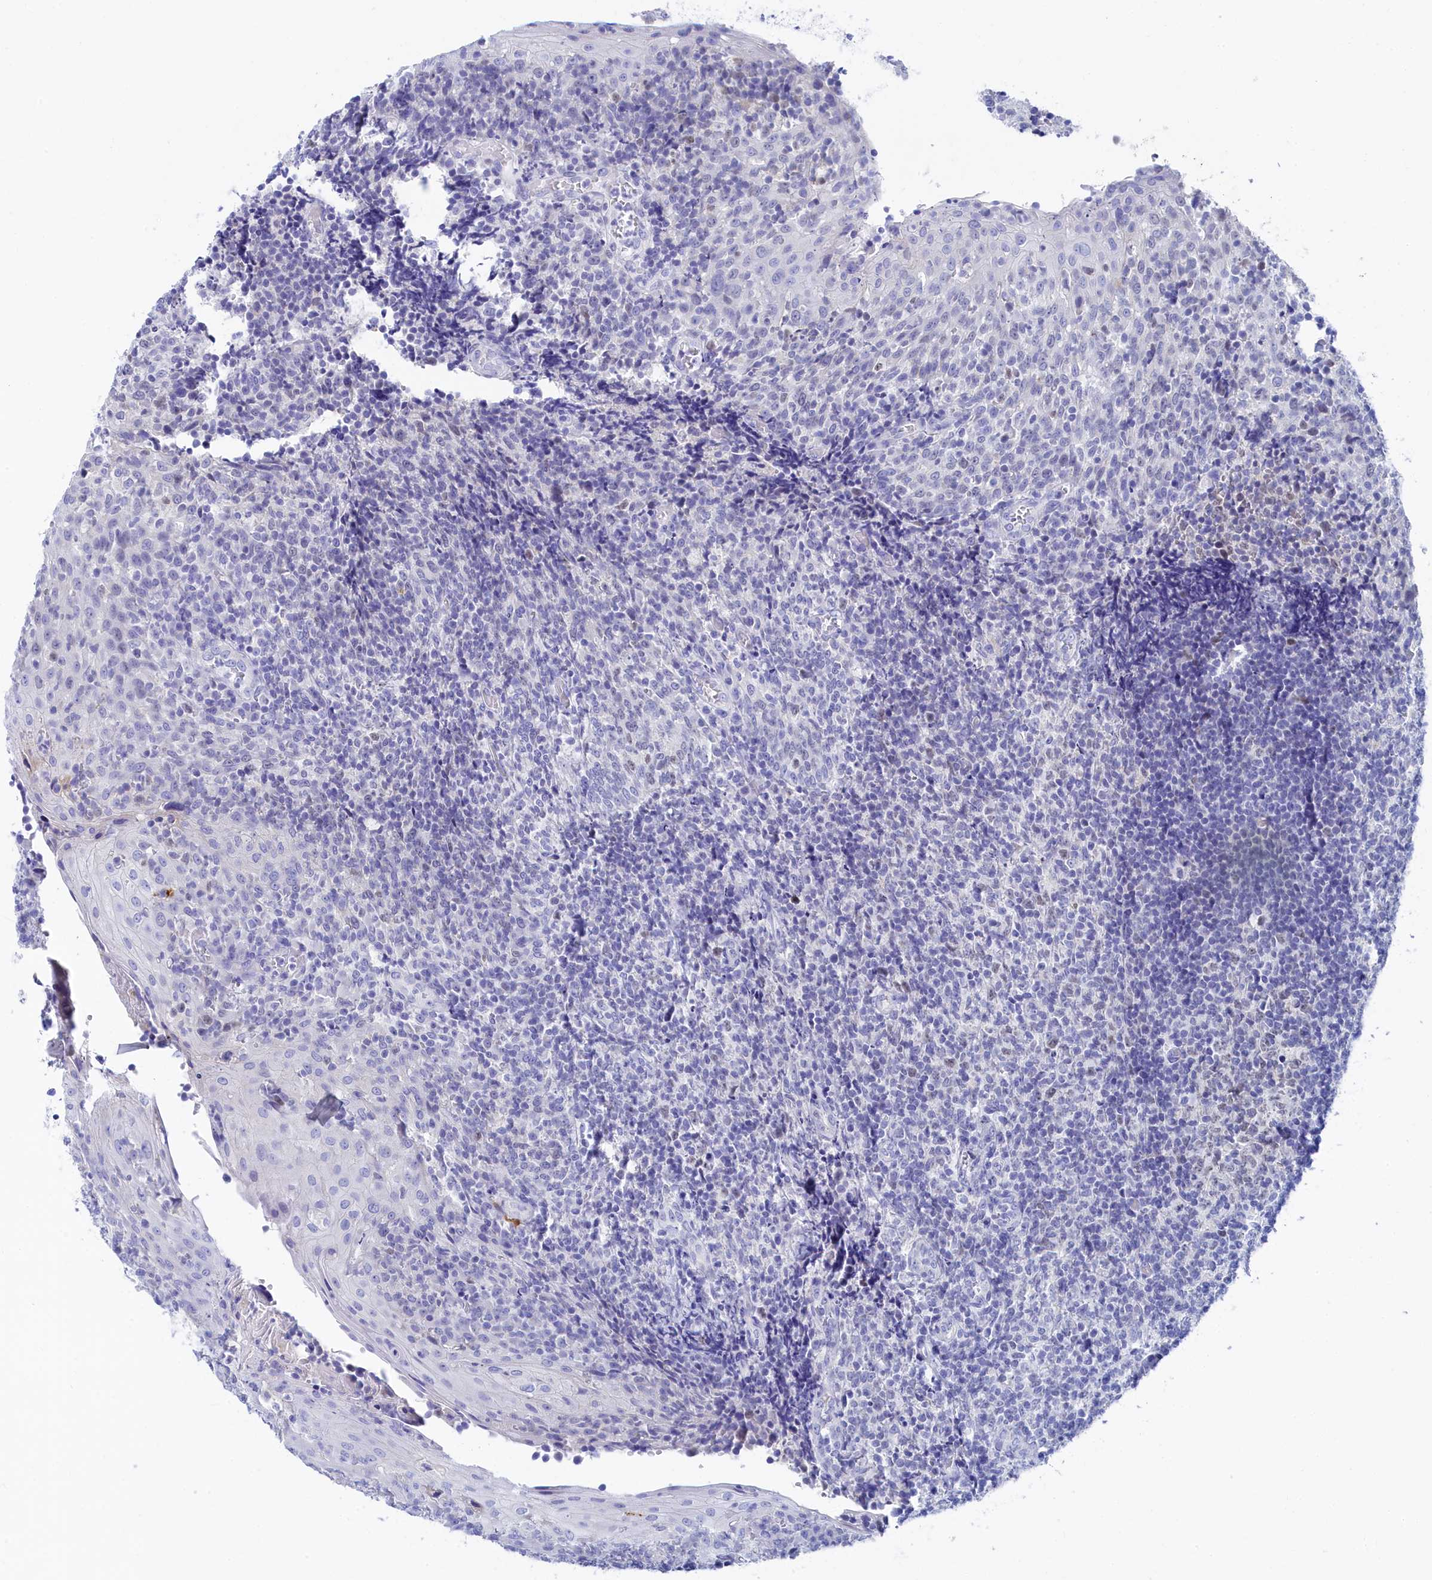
{"staining": {"intensity": "negative", "quantity": "none", "location": "none"}, "tissue": "tonsil", "cell_type": "Germinal center cells", "image_type": "normal", "snomed": [{"axis": "morphology", "description": "Normal tissue, NOS"}, {"axis": "topography", "description": "Tonsil"}], "caption": "Image shows no significant protein staining in germinal center cells of benign tonsil. Brightfield microscopy of IHC stained with DAB (brown) and hematoxylin (blue), captured at high magnification.", "gene": "TRIM10", "patient": {"sex": "female", "age": 19}}